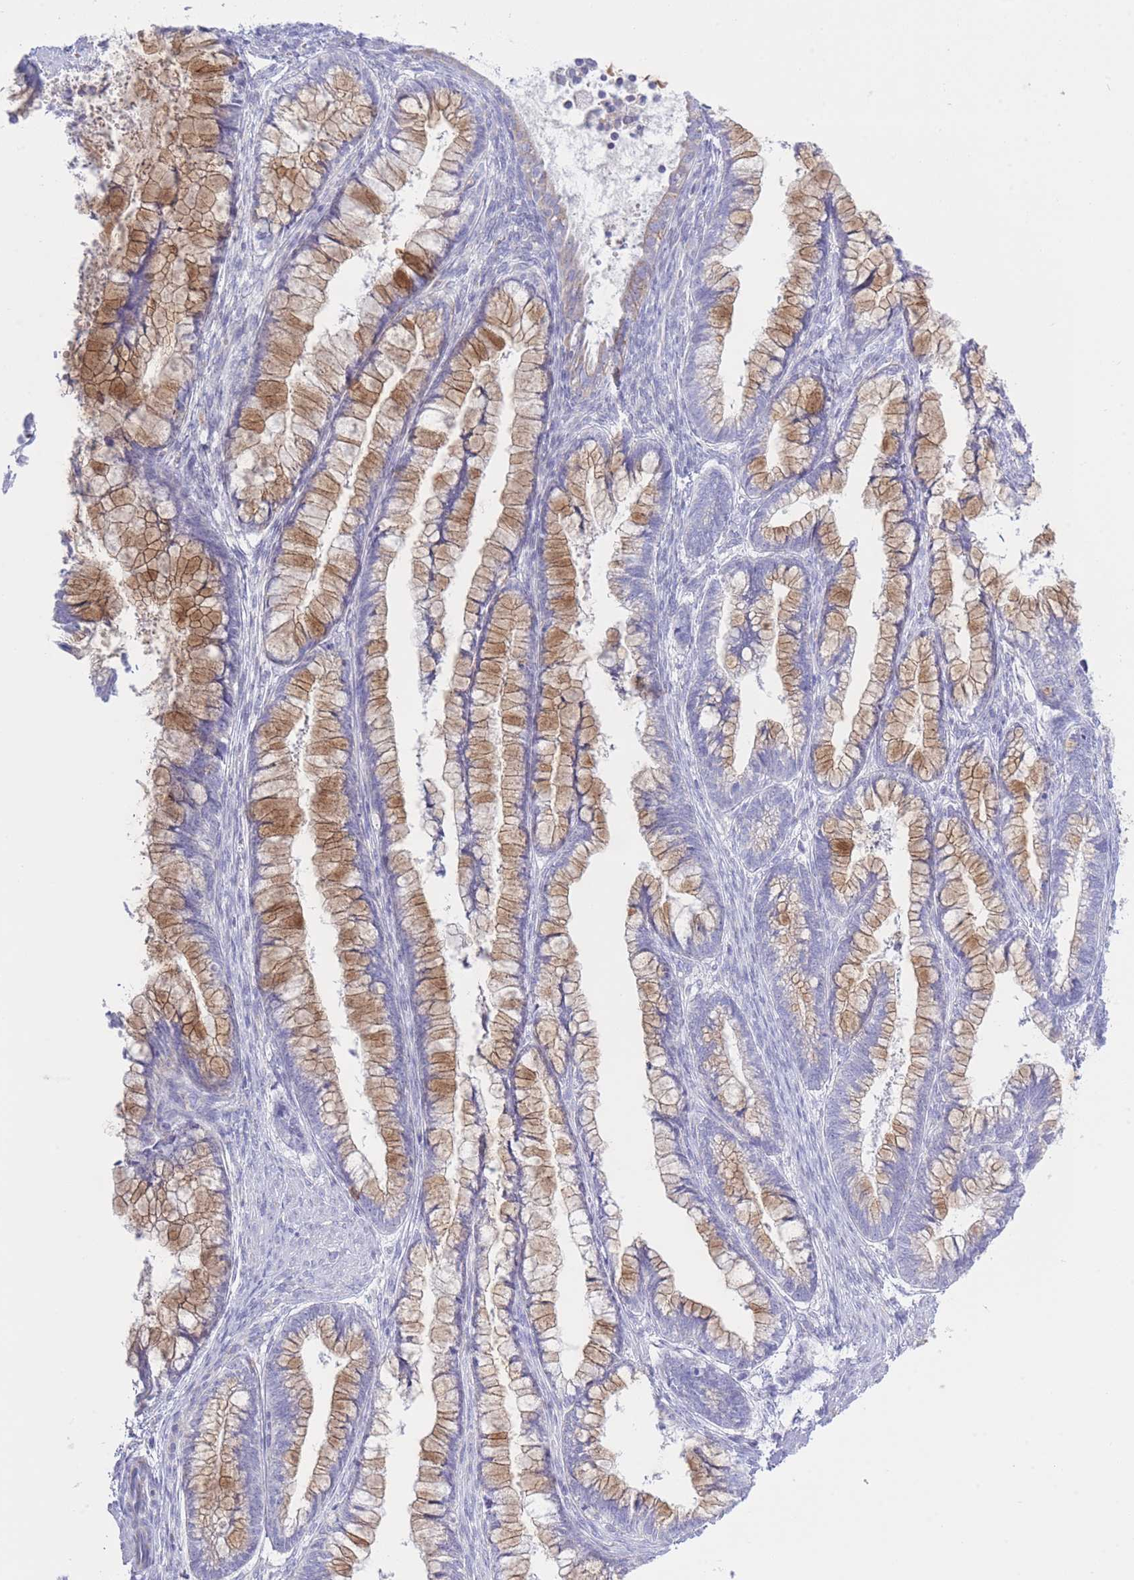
{"staining": {"intensity": "moderate", "quantity": "25%-75%", "location": "cytoplasmic/membranous"}, "tissue": "cervical cancer", "cell_type": "Tumor cells", "image_type": "cancer", "snomed": [{"axis": "morphology", "description": "Adenocarcinoma, NOS"}, {"axis": "topography", "description": "Cervix"}], "caption": "IHC micrograph of human cervical cancer (adenocarcinoma) stained for a protein (brown), which displays medium levels of moderate cytoplasmic/membranous positivity in approximately 25%-75% of tumor cells.", "gene": "NANP", "patient": {"sex": "female", "age": 44}}